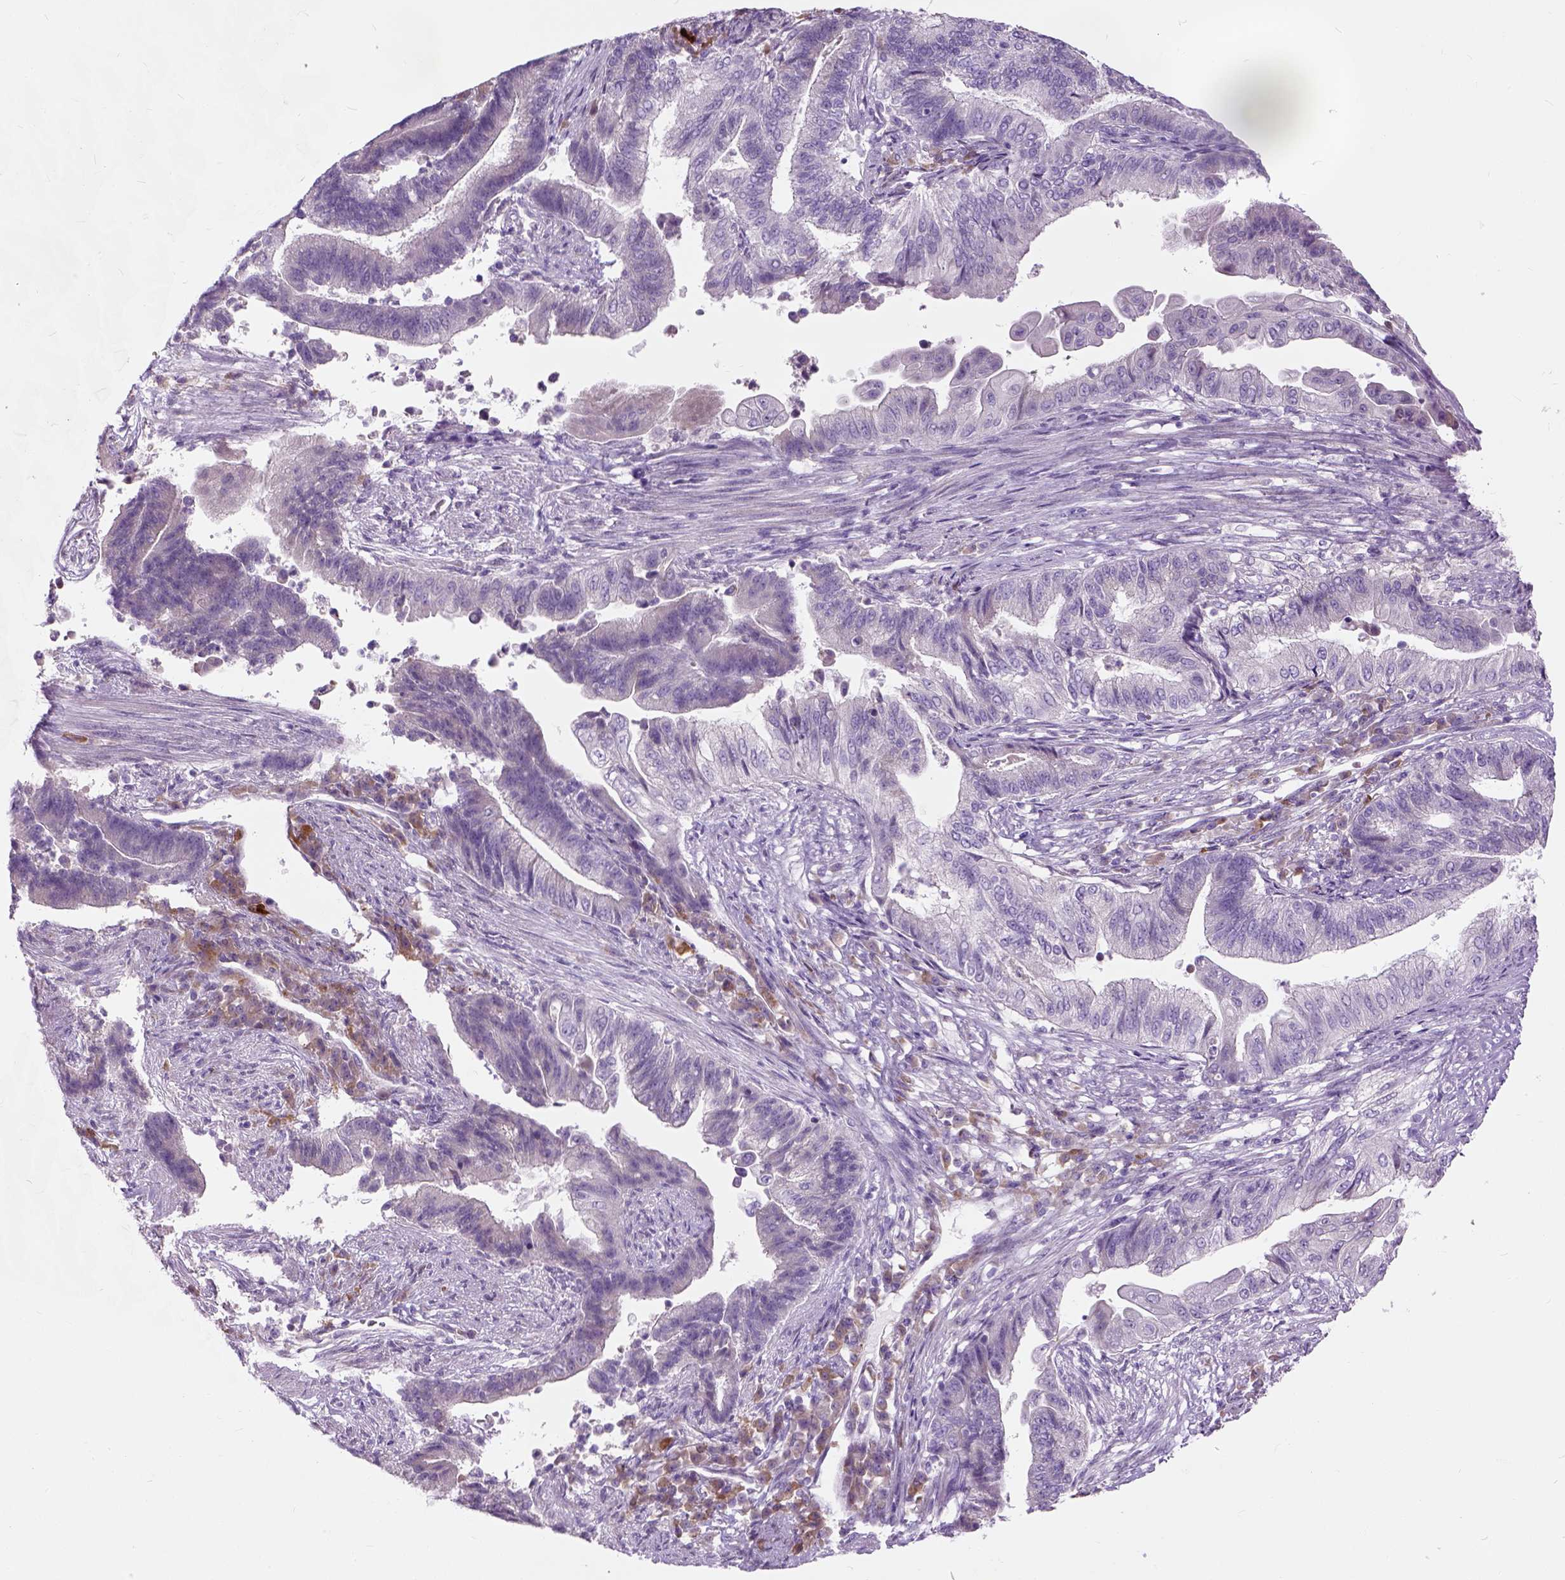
{"staining": {"intensity": "negative", "quantity": "none", "location": "none"}, "tissue": "endometrial cancer", "cell_type": "Tumor cells", "image_type": "cancer", "snomed": [{"axis": "morphology", "description": "Adenocarcinoma, NOS"}, {"axis": "topography", "description": "Uterus"}, {"axis": "topography", "description": "Endometrium"}], "caption": "Immunohistochemistry (IHC) of endometrial adenocarcinoma demonstrates no positivity in tumor cells. (DAB IHC visualized using brightfield microscopy, high magnification).", "gene": "TRIM72", "patient": {"sex": "female", "age": 54}}